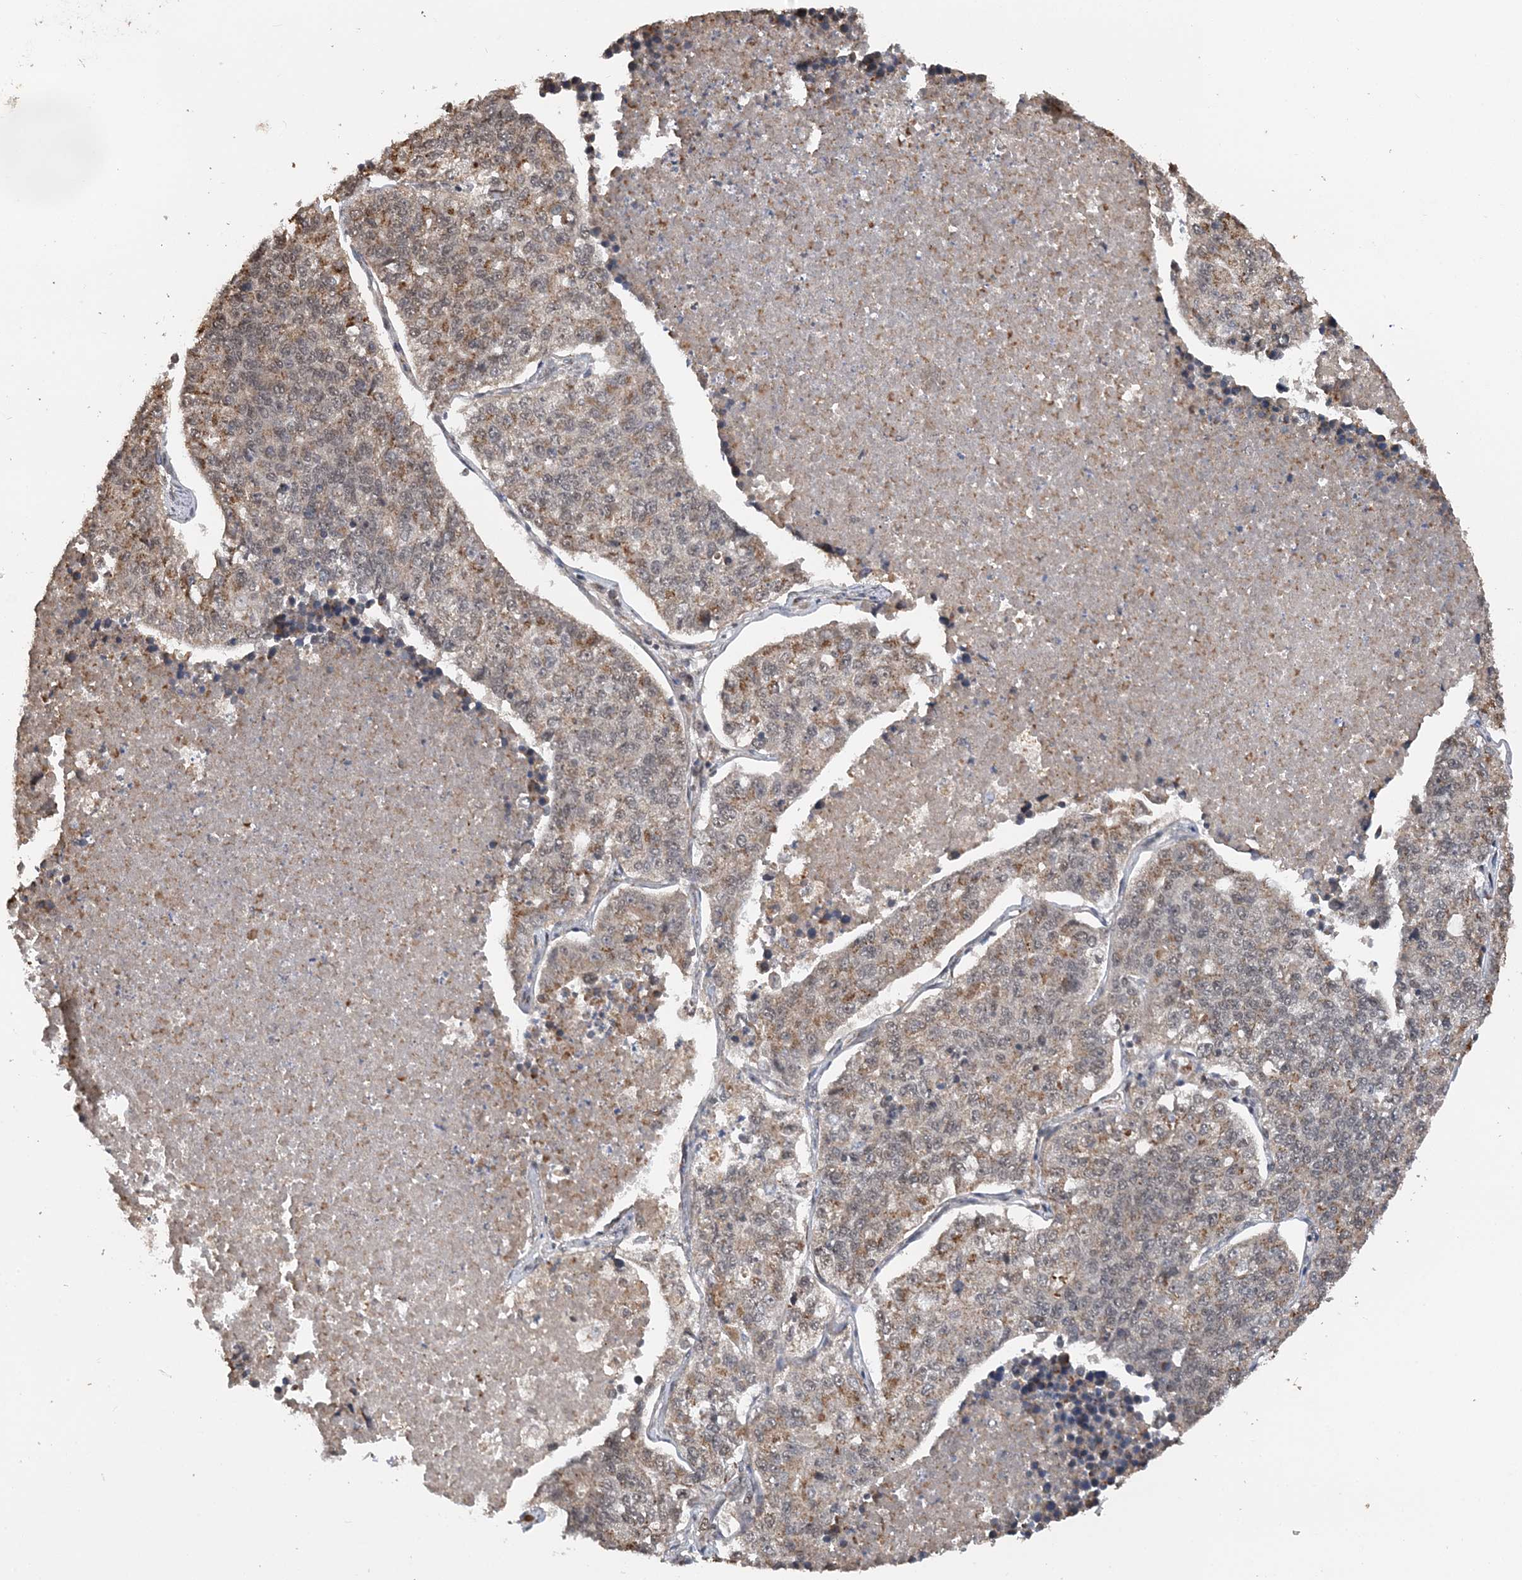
{"staining": {"intensity": "moderate", "quantity": "<25%", "location": "cytoplasmic/membranous"}, "tissue": "lung cancer", "cell_type": "Tumor cells", "image_type": "cancer", "snomed": [{"axis": "morphology", "description": "Adenocarcinoma, NOS"}, {"axis": "topography", "description": "Lung"}], "caption": "Lung cancer (adenocarcinoma) was stained to show a protein in brown. There is low levels of moderate cytoplasmic/membranous staining in about <25% of tumor cells. The protein is shown in brown color, while the nuclei are stained blue.", "gene": "TSHZ2", "patient": {"sex": "male", "age": 49}}